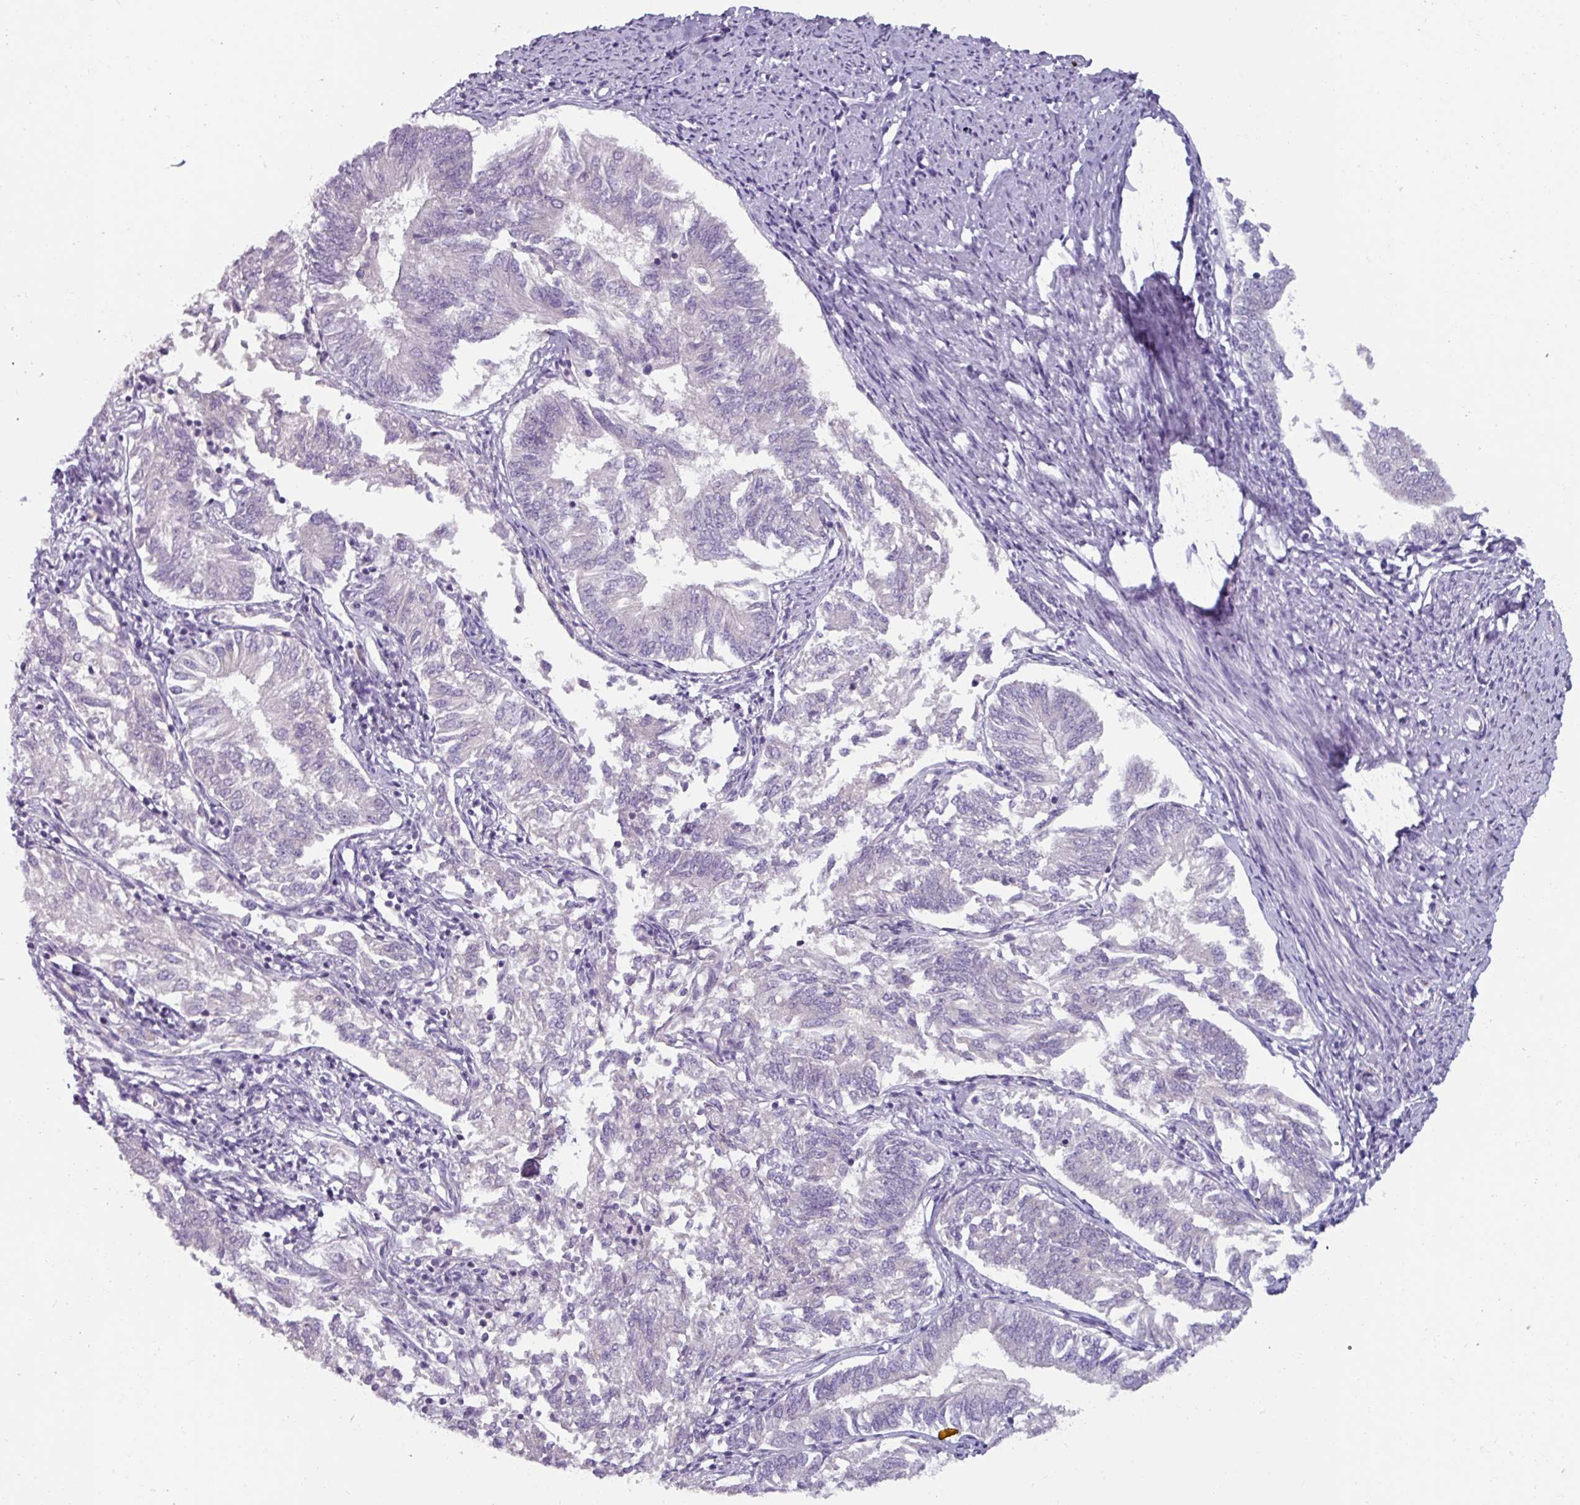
{"staining": {"intensity": "negative", "quantity": "none", "location": "none"}, "tissue": "endometrial cancer", "cell_type": "Tumor cells", "image_type": "cancer", "snomed": [{"axis": "morphology", "description": "Adenocarcinoma, NOS"}, {"axis": "topography", "description": "Endometrium"}], "caption": "Micrograph shows no significant protein staining in tumor cells of endometrial adenocarcinoma.", "gene": "SMIM11", "patient": {"sex": "female", "age": 58}}